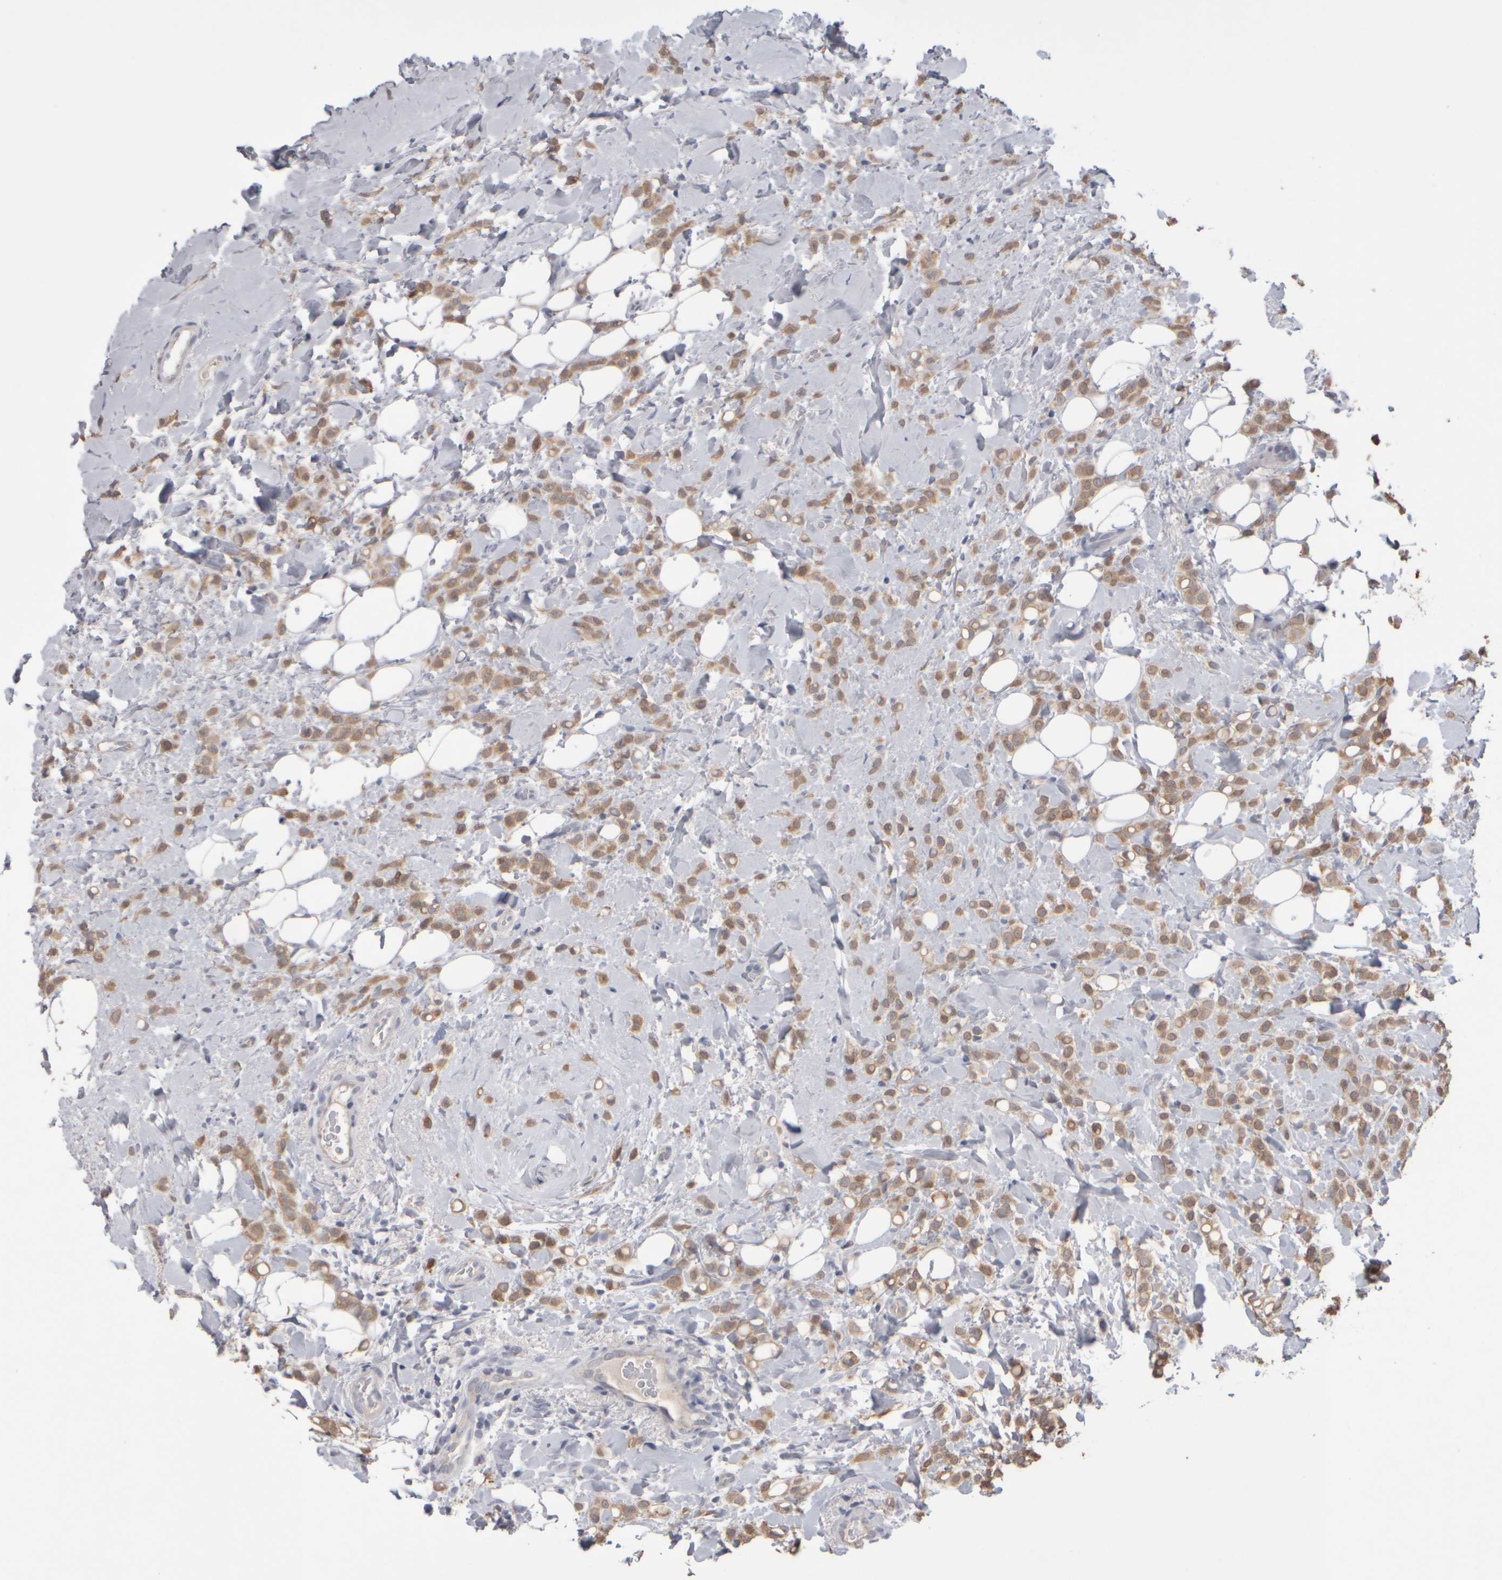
{"staining": {"intensity": "moderate", "quantity": ">75%", "location": "cytoplasmic/membranous"}, "tissue": "breast cancer", "cell_type": "Tumor cells", "image_type": "cancer", "snomed": [{"axis": "morphology", "description": "Normal tissue, NOS"}, {"axis": "morphology", "description": "Lobular carcinoma"}, {"axis": "topography", "description": "Breast"}], "caption": "Protein expression analysis of human breast lobular carcinoma reveals moderate cytoplasmic/membranous staining in approximately >75% of tumor cells.", "gene": "EPHX2", "patient": {"sex": "female", "age": 50}}